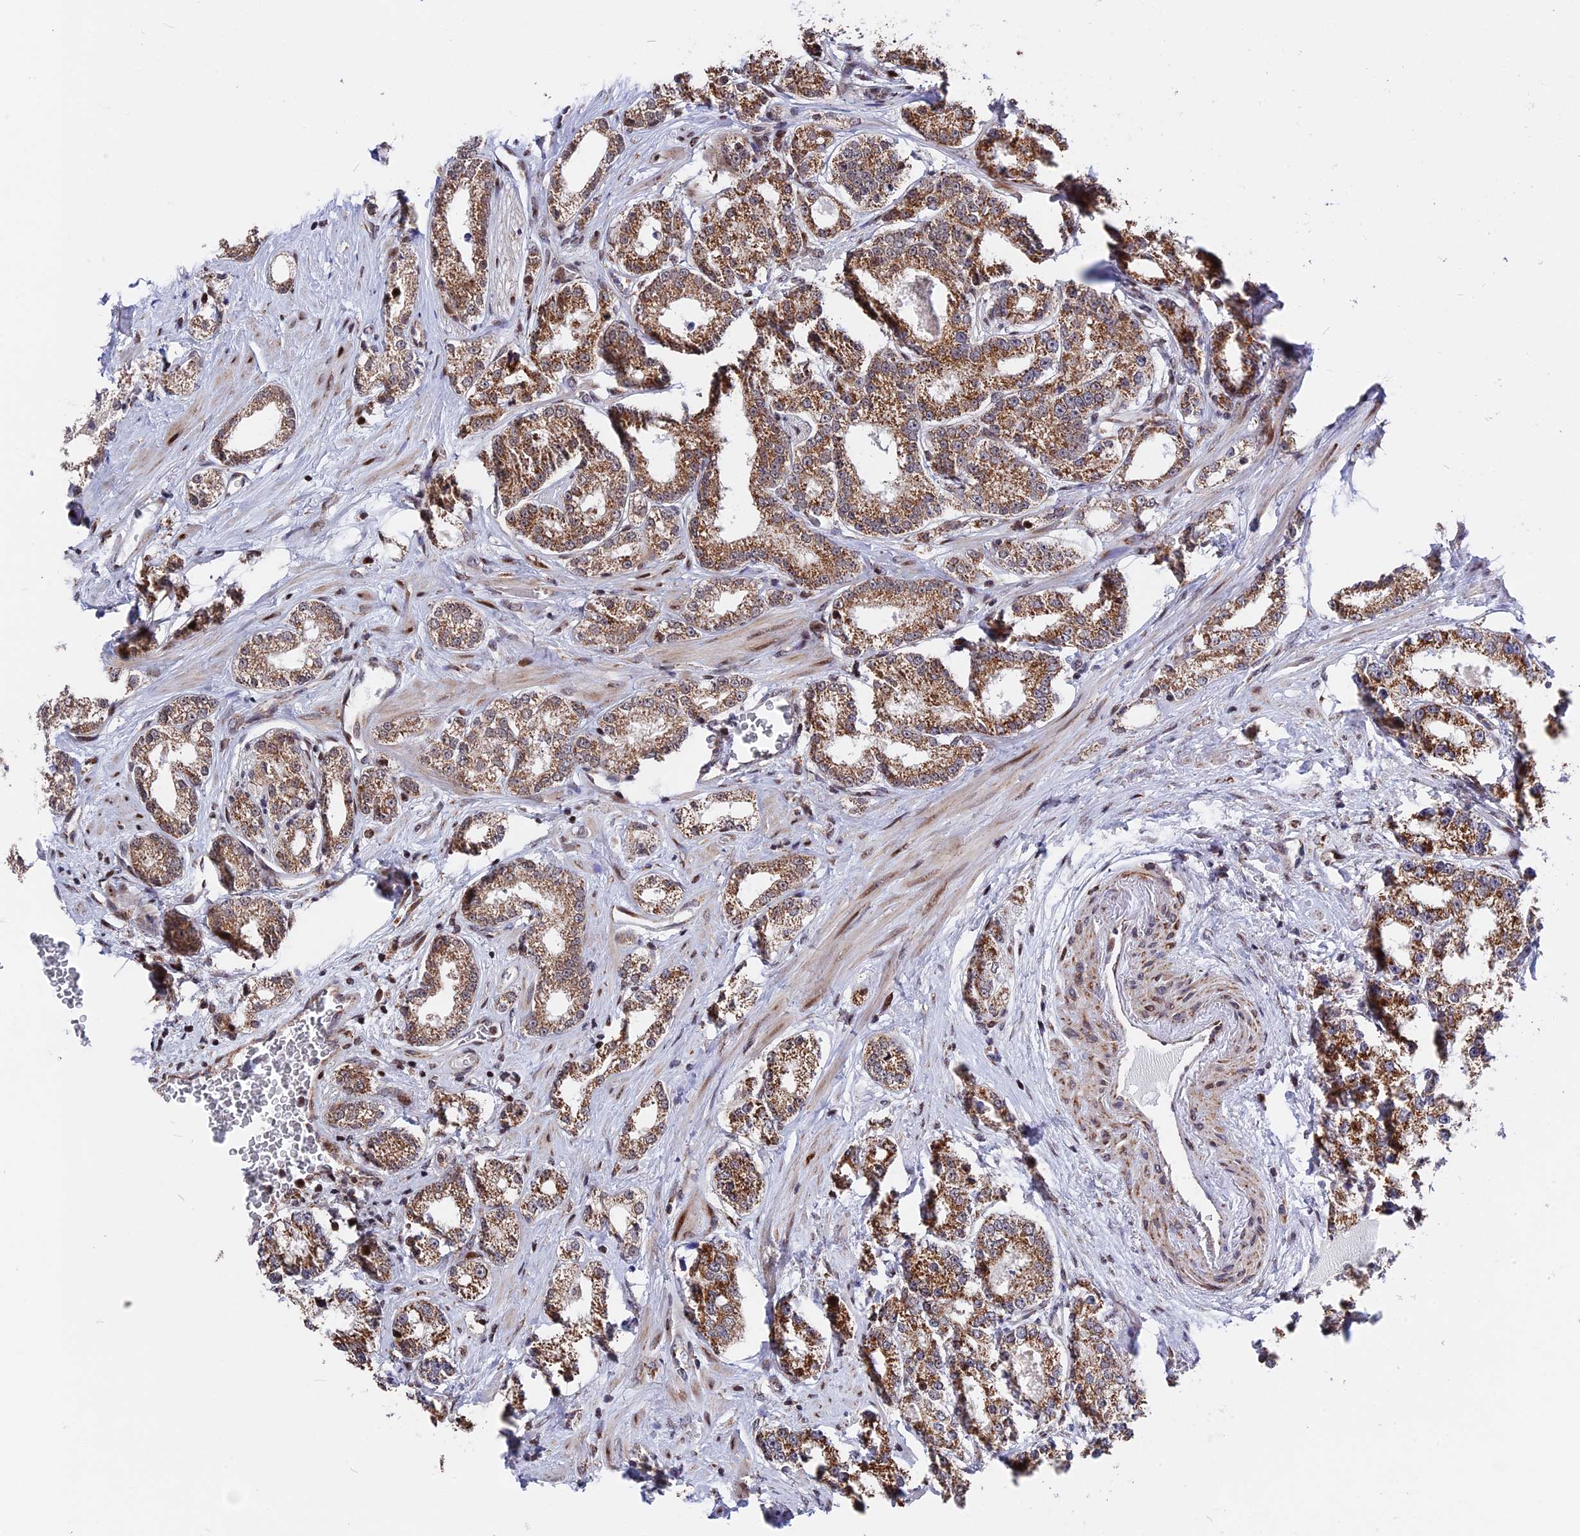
{"staining": {"intensity": "moderate", "quantity": ">75%", "location": "cytoplasmic/membranous"}, "tissue": "prostate cancer", "cell_type": "Tumor cells", "image_type": "cancer", "snomed": [{"axis": "morphology", "description": "Normal tissue, NOS"}, {"axis": "morphology", "description": "Adenocarcinoma, High grade"}, {"axis": "topography", "description": "Prostate"}], "caption": "IHC (DAB) staining of prostate cancer reveals moderate cytoplasmic/membranous protein staining in about >75% of tumor cells.", "gene": "FAM174C", "patient": {"sex": "male", "age": 83}}